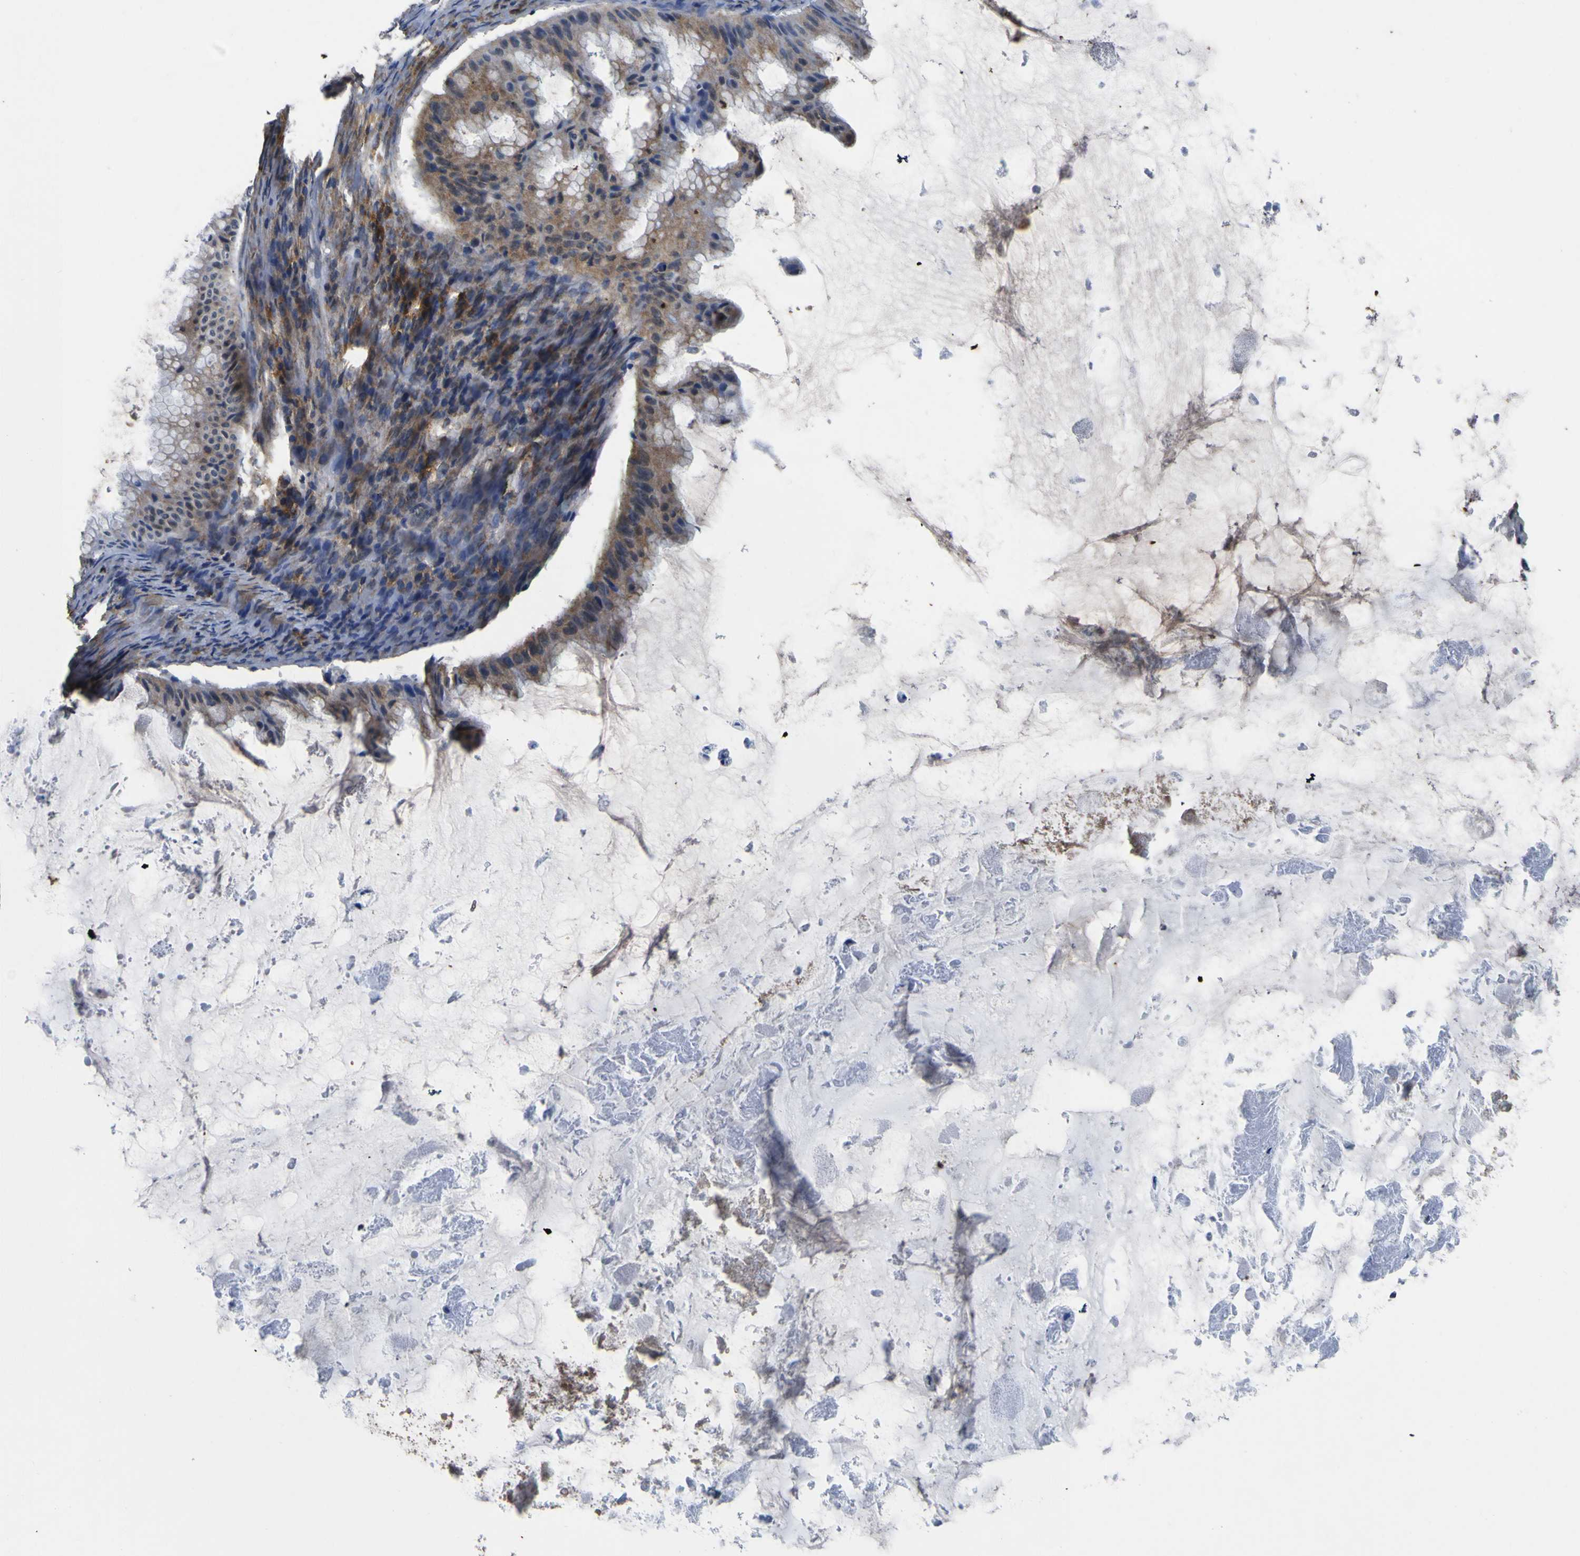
{"staining": {"intensity": "weak", "quantity": ">75%", "location": "cytoplasmic/membranous"}, "tissue": "ovarian cancer", "cell_type": "Tumor cells", "image_type": "cancer", "snomed": [{"axis": "morphology", "description": "Cystadenocarcinoma, mucinous, NOS"}, {"axis": "topography", "description": "Ovary"}], "caption": "Protein staining by immunohistochemistry displays weak cytoplasmic/membranous positivity in approximately >75% of tumor cells in mucinous cystadenocarcinoma (ovarian).", "gene": "EPHB4", "patient": {"sex": "female", "age": 61}}